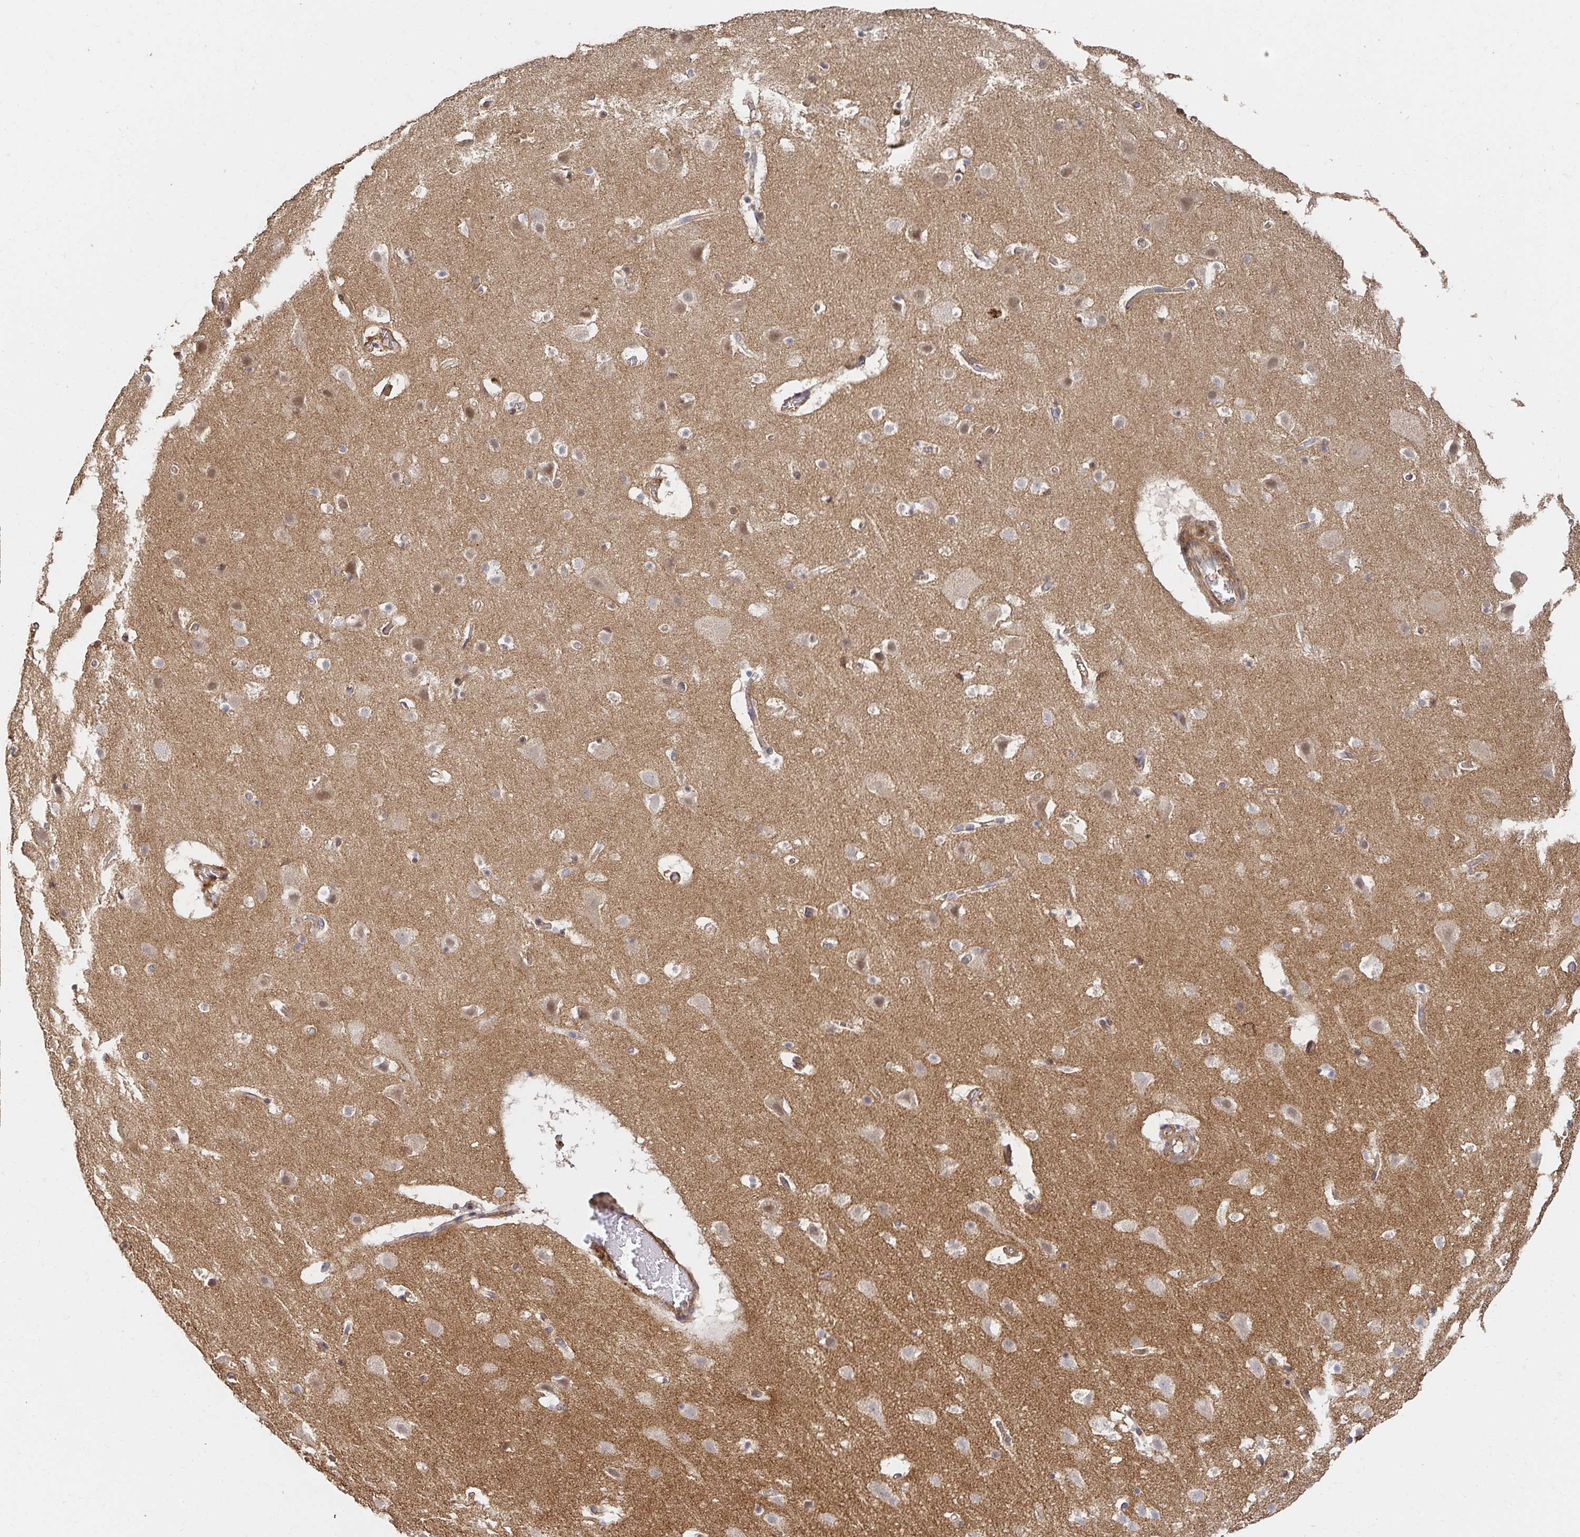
{"staining": {"intensity": "moderate", "quantity": "<25%", "location": "cytoplasmic/membranous"}, "tissue": "cerebral cortex", "cell_type": "Endothelial cells", "image_type": "normal", "snomed": [{"axis": "morphology", "description": "Normal tissue, NOS"}, {"axis": "topography", "description": "Cerebral cortex"}], "caption": "Benign cerebral cortex shows moderate cytoplasmic/membranous expression in about <25% of endothelial cells, visualized by immunohistochemistry.", "gene": "APBB1", "patient": {"sex": "female", "age": 42}}